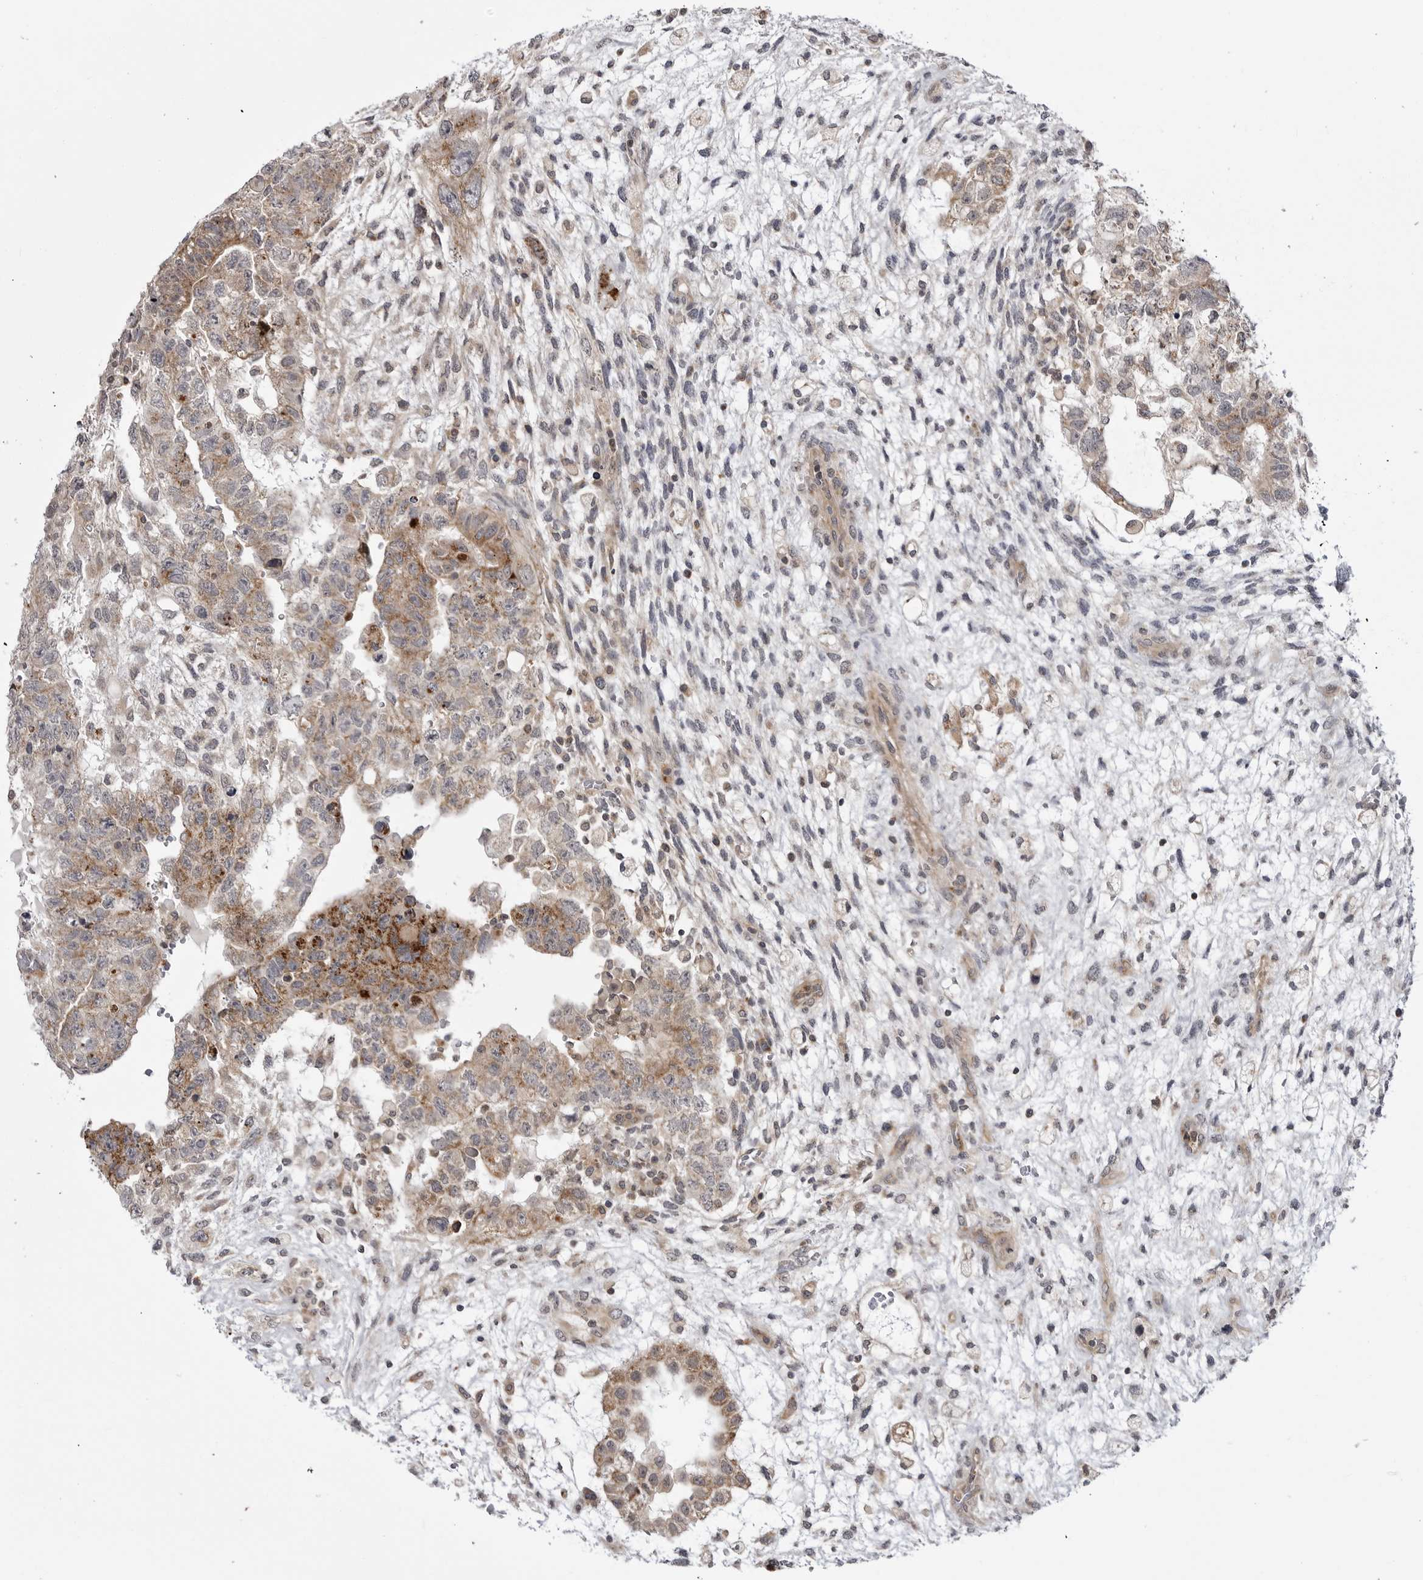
{"staining": {"intensity": "moderate", "quantity": "25%-75%", "location": "cytoplasmic/membranous"}, "tissue": "testis cancer", "cell_type": "Tumor cells", "image_type": "cancer", "snomed": [{"axis": "morphology", "description": "Carcinoma, Embryonal, NOS"}, {"axis": "topography", "description": "Testis"}], "caption": "Immunohistochemistry micrograph of human testis embryonal carcinoma stained for a protein (brown), which displays medium levels of moderate cytoplasmic/membranous positivity in approximately 25%-75% of tumor cells.", "gene": "CCDC18", "patient": {"sex": "male", "age": 36}}